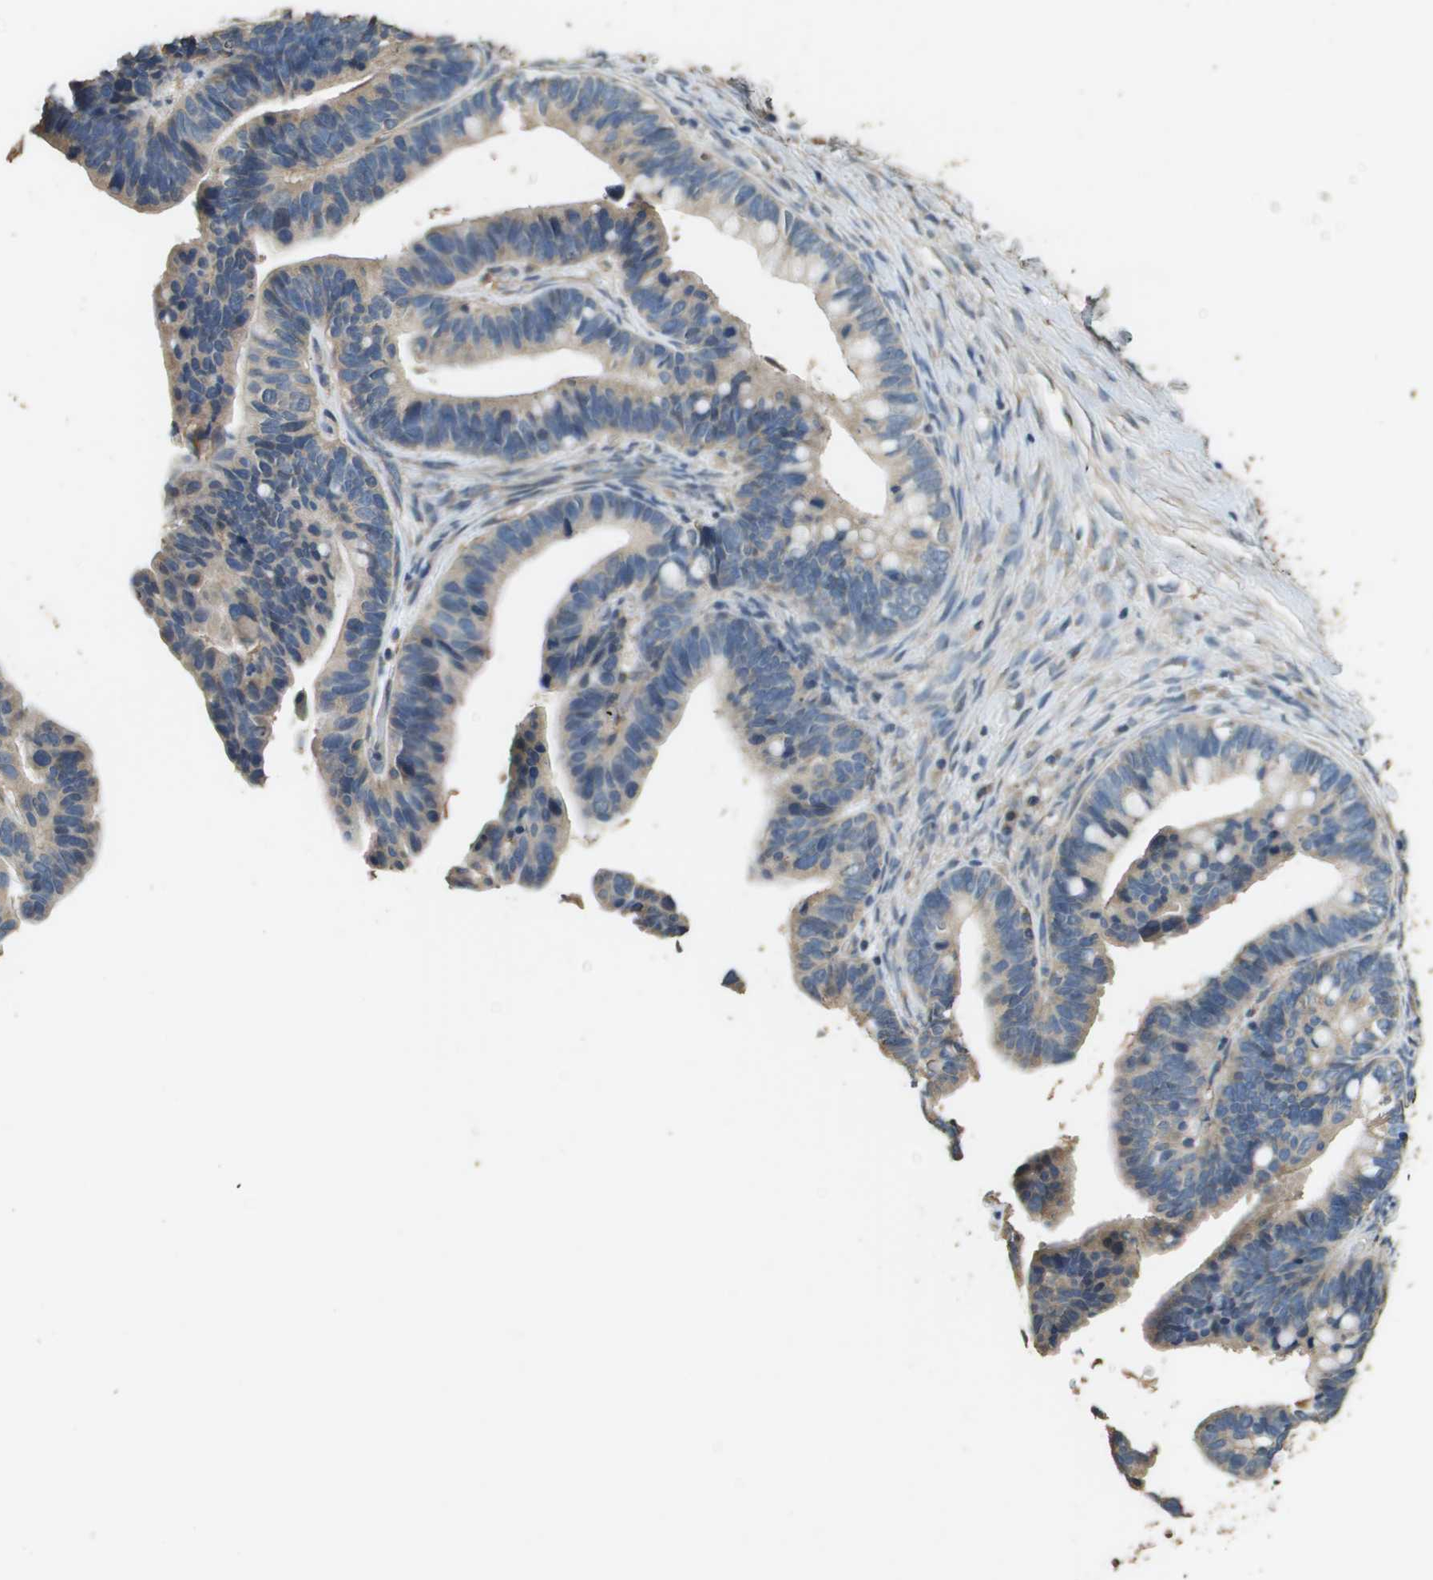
{"staining": {"intensity": "weak", "quantity": "25%-75%", "location": "cytoplasmic/membranous"}, "tissue": "ovarian cancer", "cell_type": "Tumor cells", "image_type": "cancer", "snomed": [{"axis": "morphology", "description": "Cystadenocarcinoma, serous, NOS"}, {"axis": "topography", "description": "Ovary"}], "caption": "Human serous cystadenocarcinoma (ovarian) stained with a protein marker reveals weak staining in tumor cells.", "gene": "RAB6B", "patient": {"sex": "female", "age": 56}}